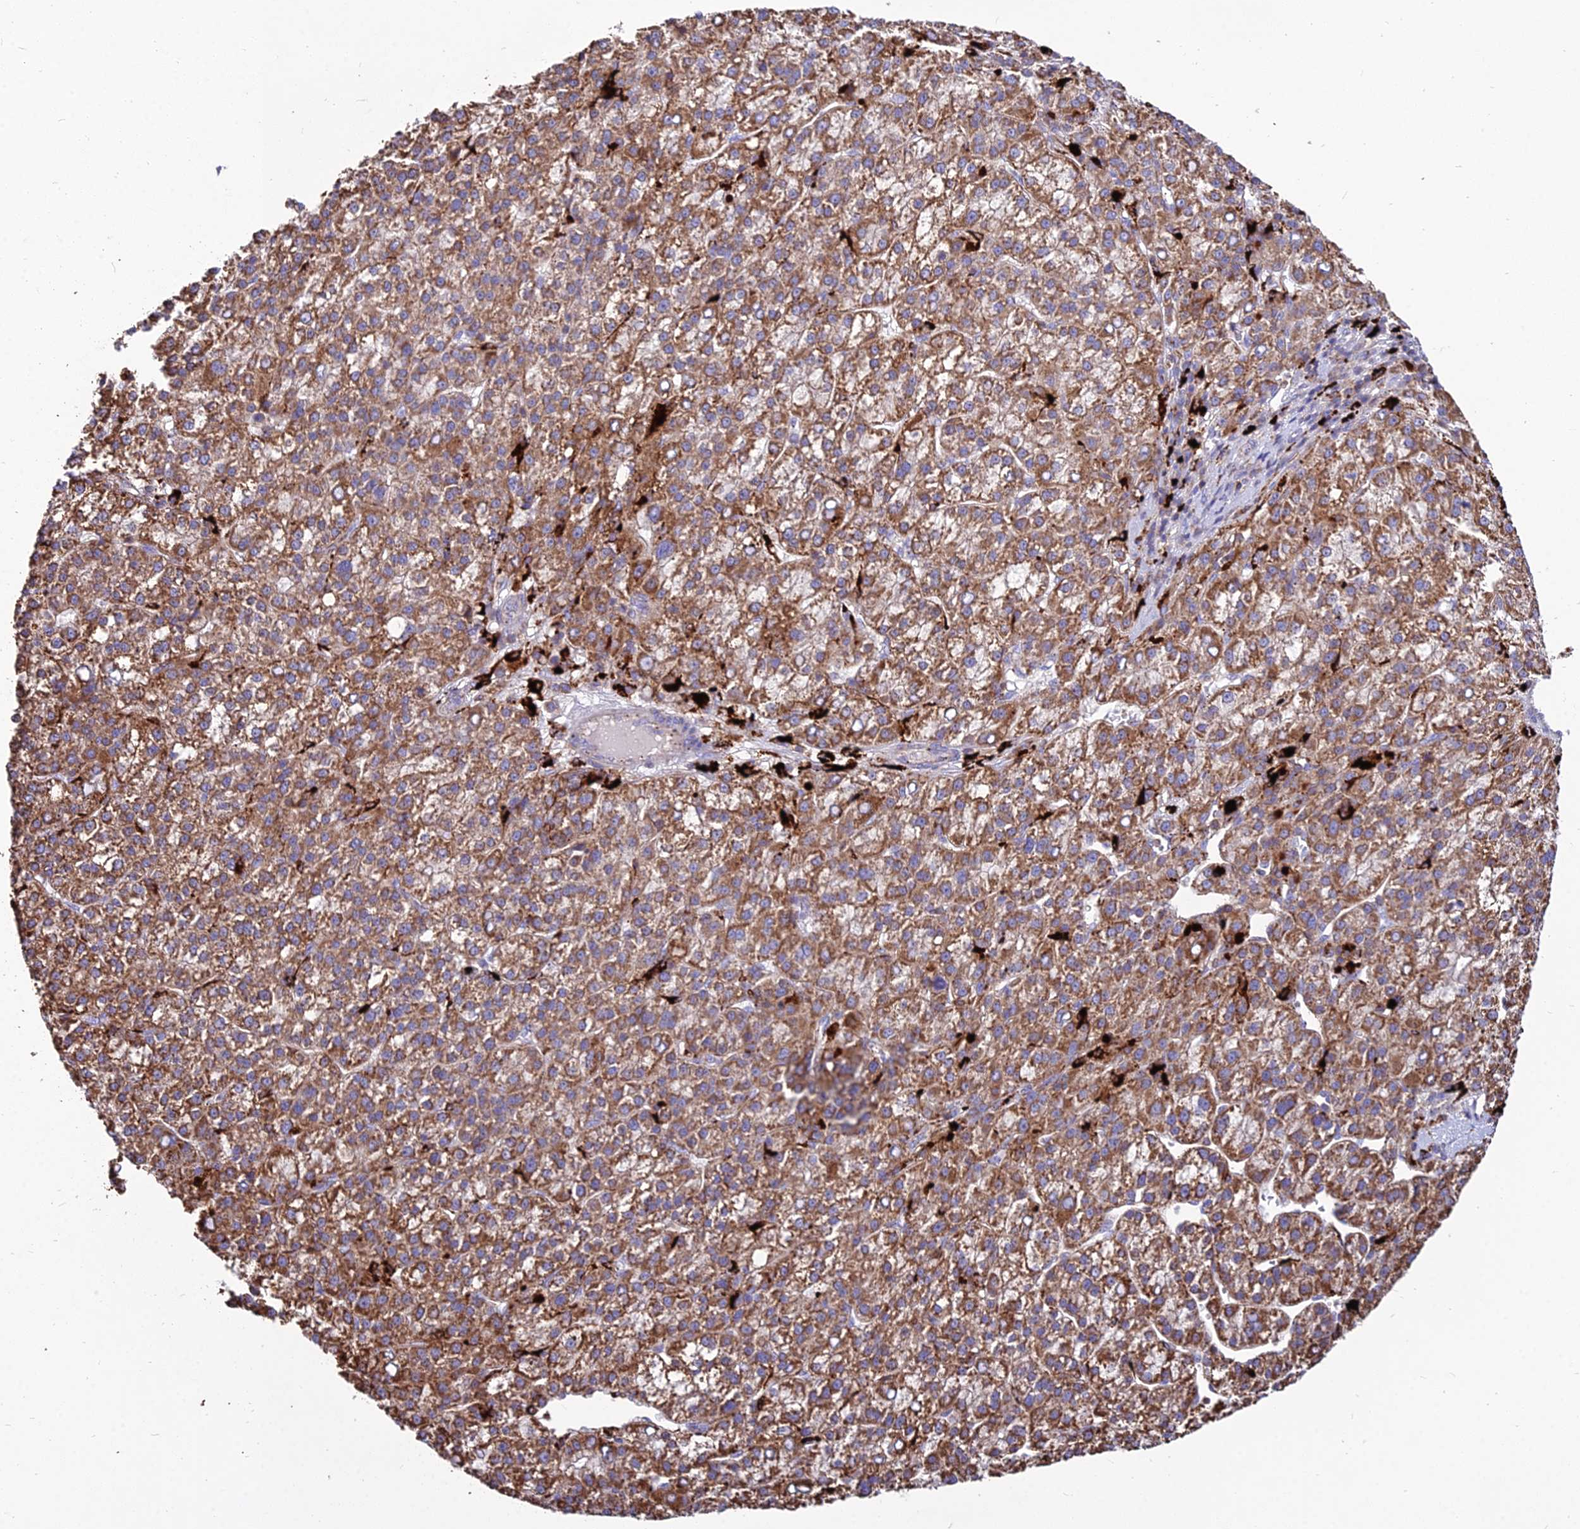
{"staining": {"intensity": "moderate", "quantity": ">75%", "location": "cytoplasmic/membranous"}, "tissue": "liver cancer", "cell_type": "Tumor cells", "image_type": "cancer", "snomed": [{"axis": "morphology", "description": "Carcinoma, Hepatocellular, NOS"}, {"axis": "topography", "description": "Liver"}], "caption": "Liver hepatocellular carcinoma stained for a protein exhibits moderate cytoplasmic/membranous positivity in tumor cells. (brown staining indicates protein expression, while blue staining denotes nuclei).", "gene": "PNLIPRP3", "patient": {"sex": "female", "age": 58}}